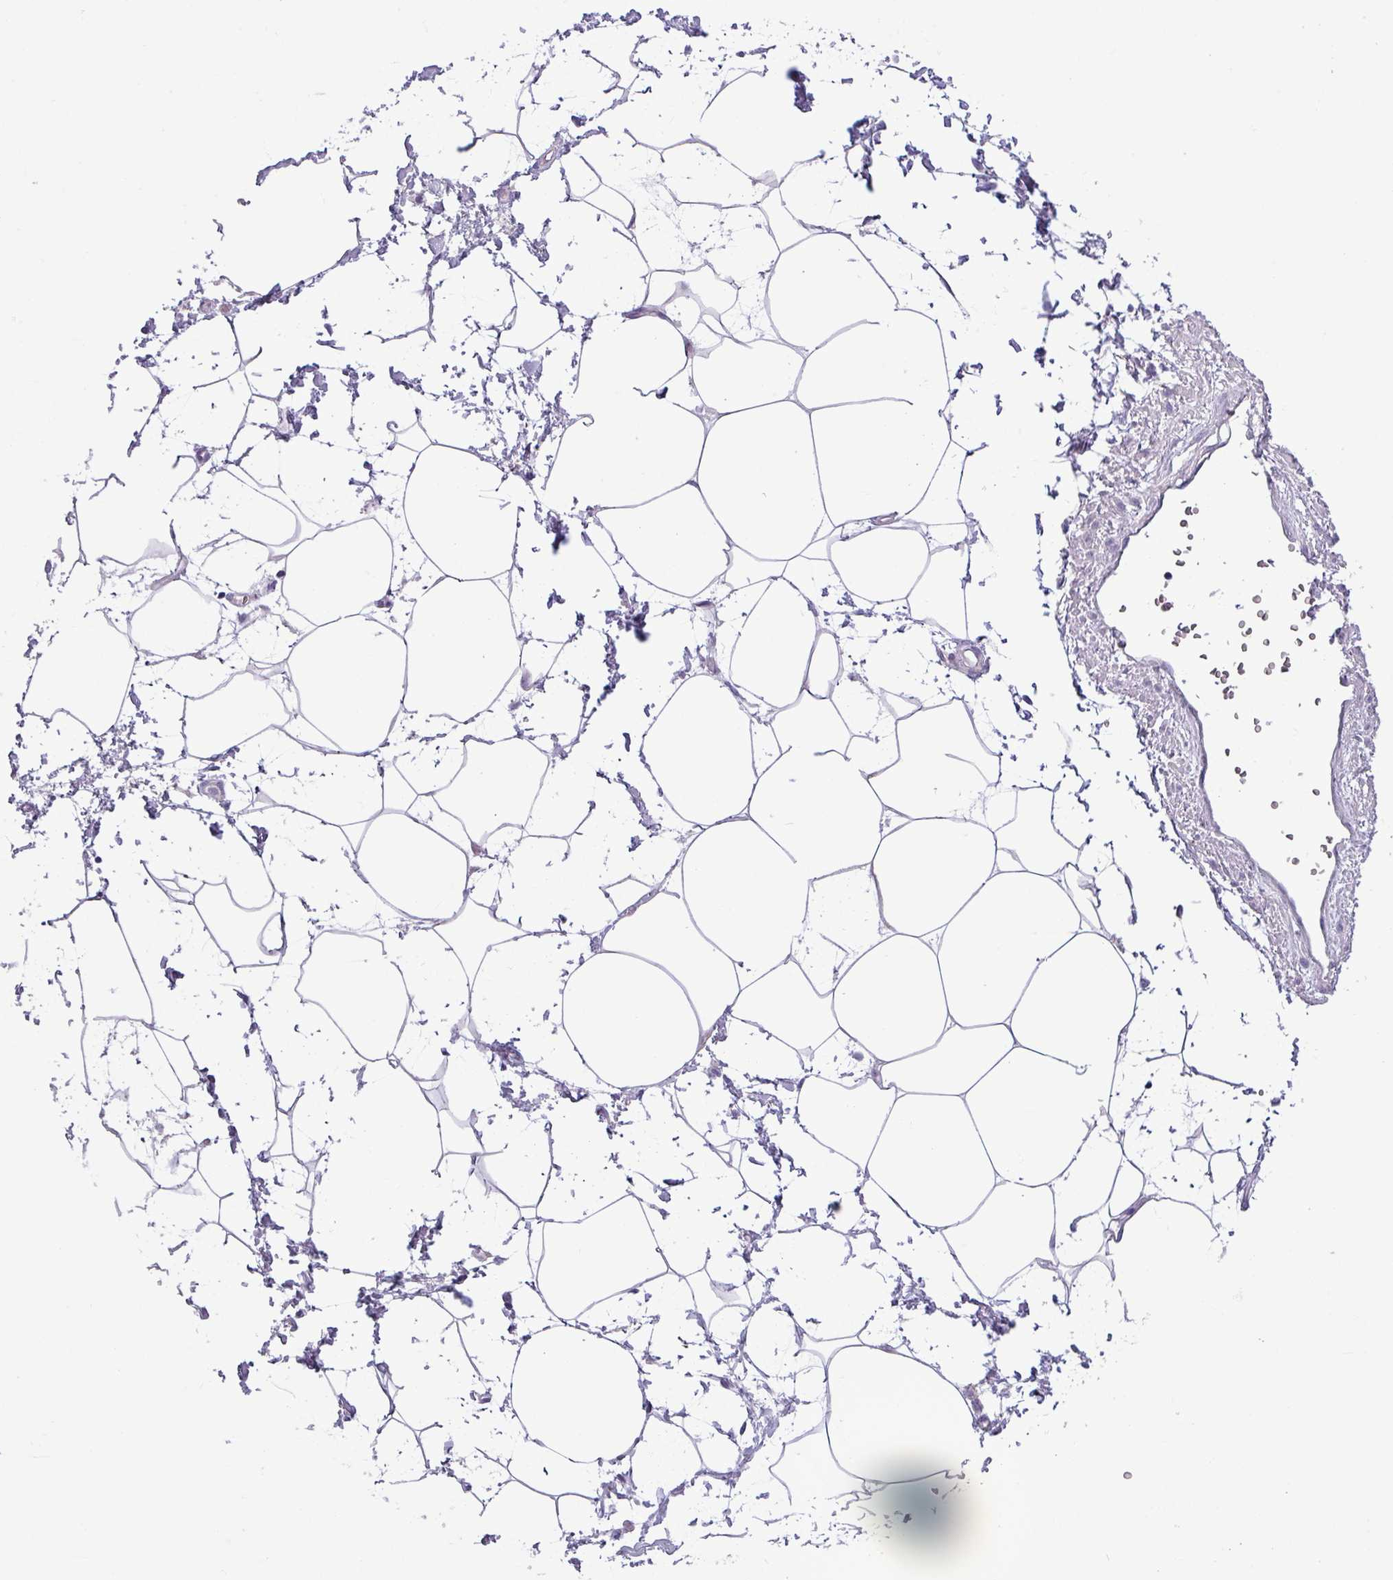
{"staining": {"intensity": "negative", "quantity": "none", "location": "none"}, "tissue": "adipose tissue", "cell_type": "Adipocytes", "image_type": "normal", "snomed": [{"axis": "morphology", "description": "Normal tissue, NOS"}, {"axis": "topography", "description": "Prostate"}, {"axis": "topography", "description": "Peripheral nerve tissue"}], "caption": "The histopathology image reveals no staining of adipocytes in unremarkable adipose tissue. (Immunohistochemistry, brightfield microscopy, high magnification).", "gene": "C20orf27", "patient": {"sex": "male", "age": 55}}